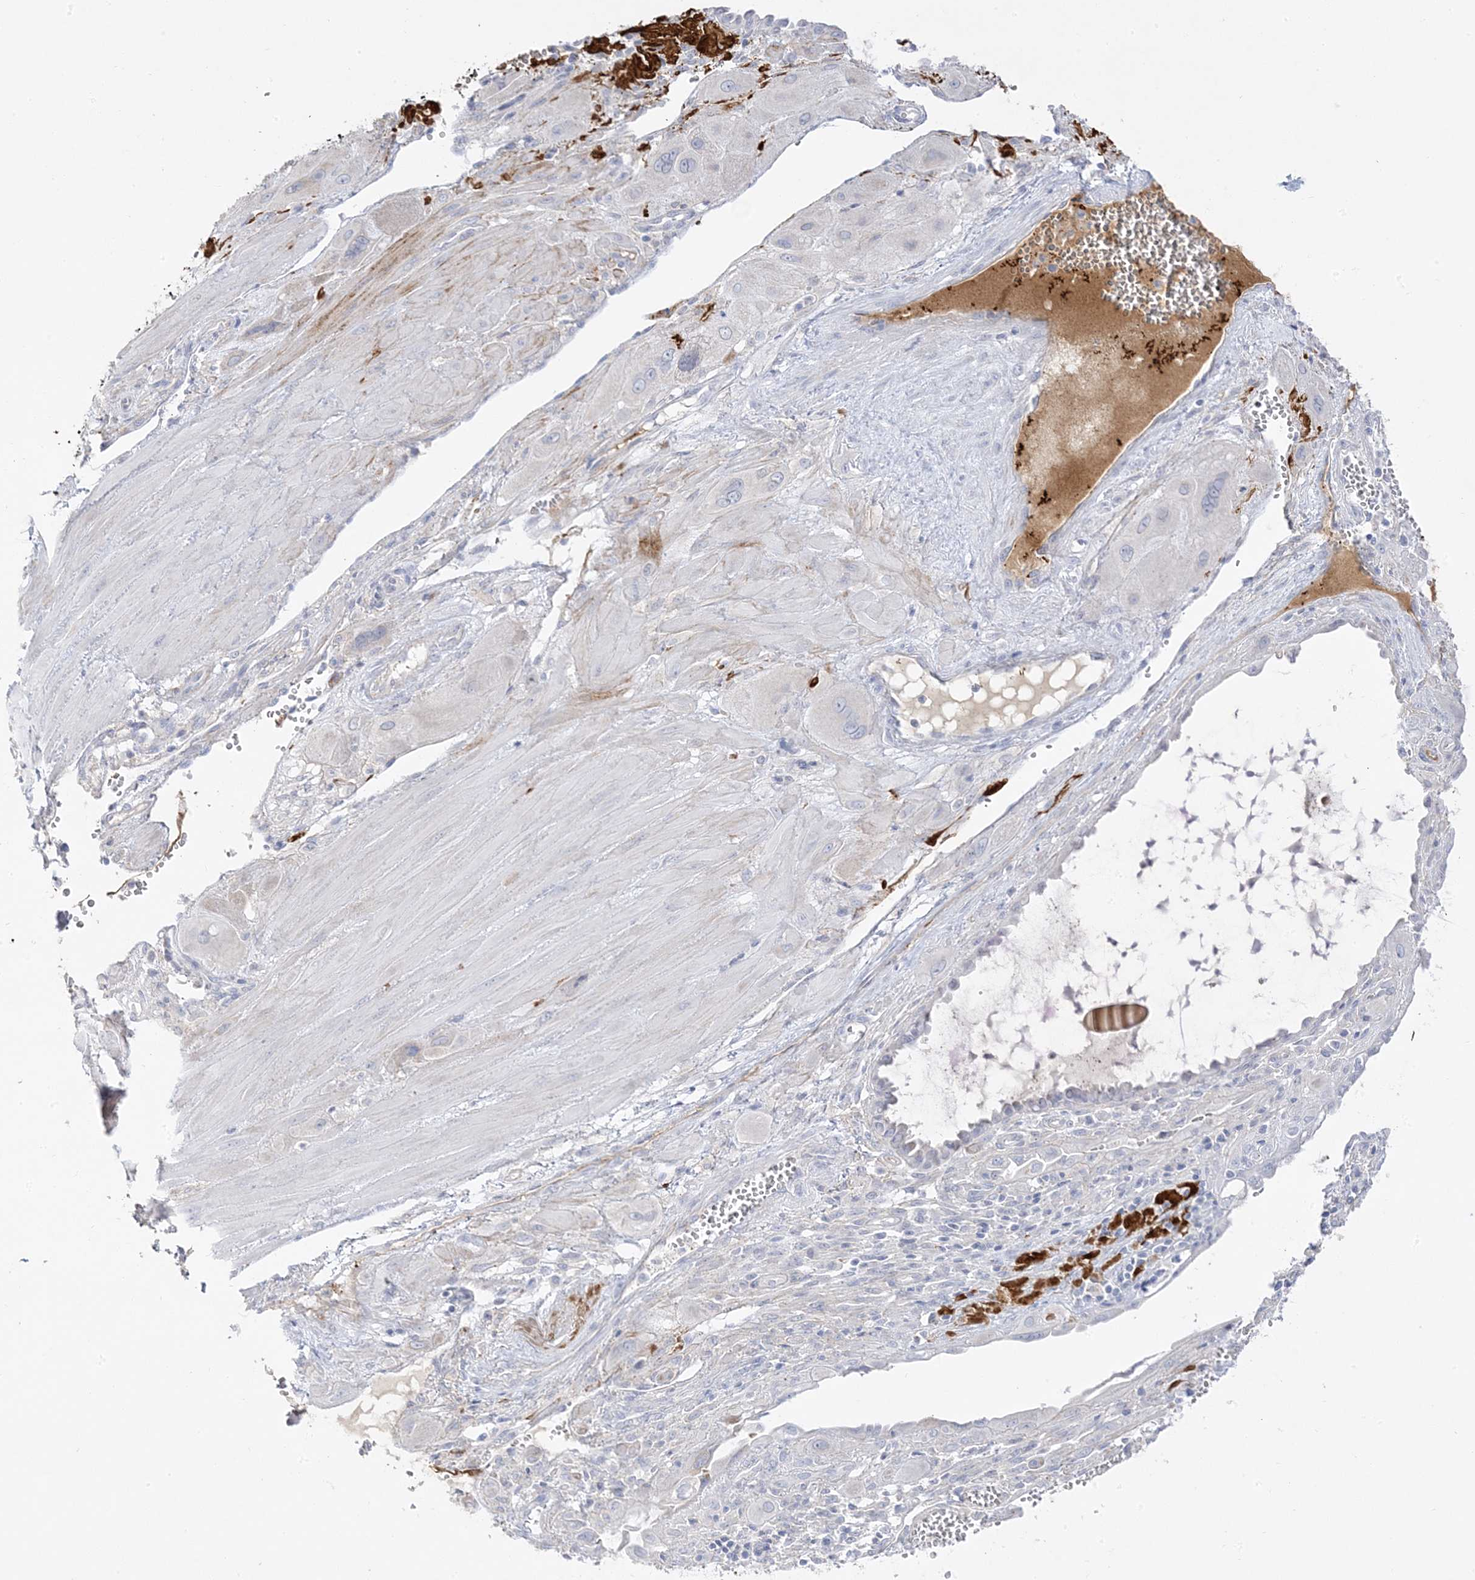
{"staining": {"intensity": "negative", "quantity": "none", "location": "none"}, "tissue": "cervical cancer", "cell_type": "Tumor cells", "image_type": "cancer", "snomed": [{"axis": "morphology", "description": "Squamous cell carcinoma, NOS"}, {"axis": "topography", "description": "Cervix"}], "caption": "Cervical squamous cell carcinoma was stained to show a protein in brown. There is no significant expression in tumor cells.", "gene": "TRANK1", "patient": {"sex": "female", "age": 34}}